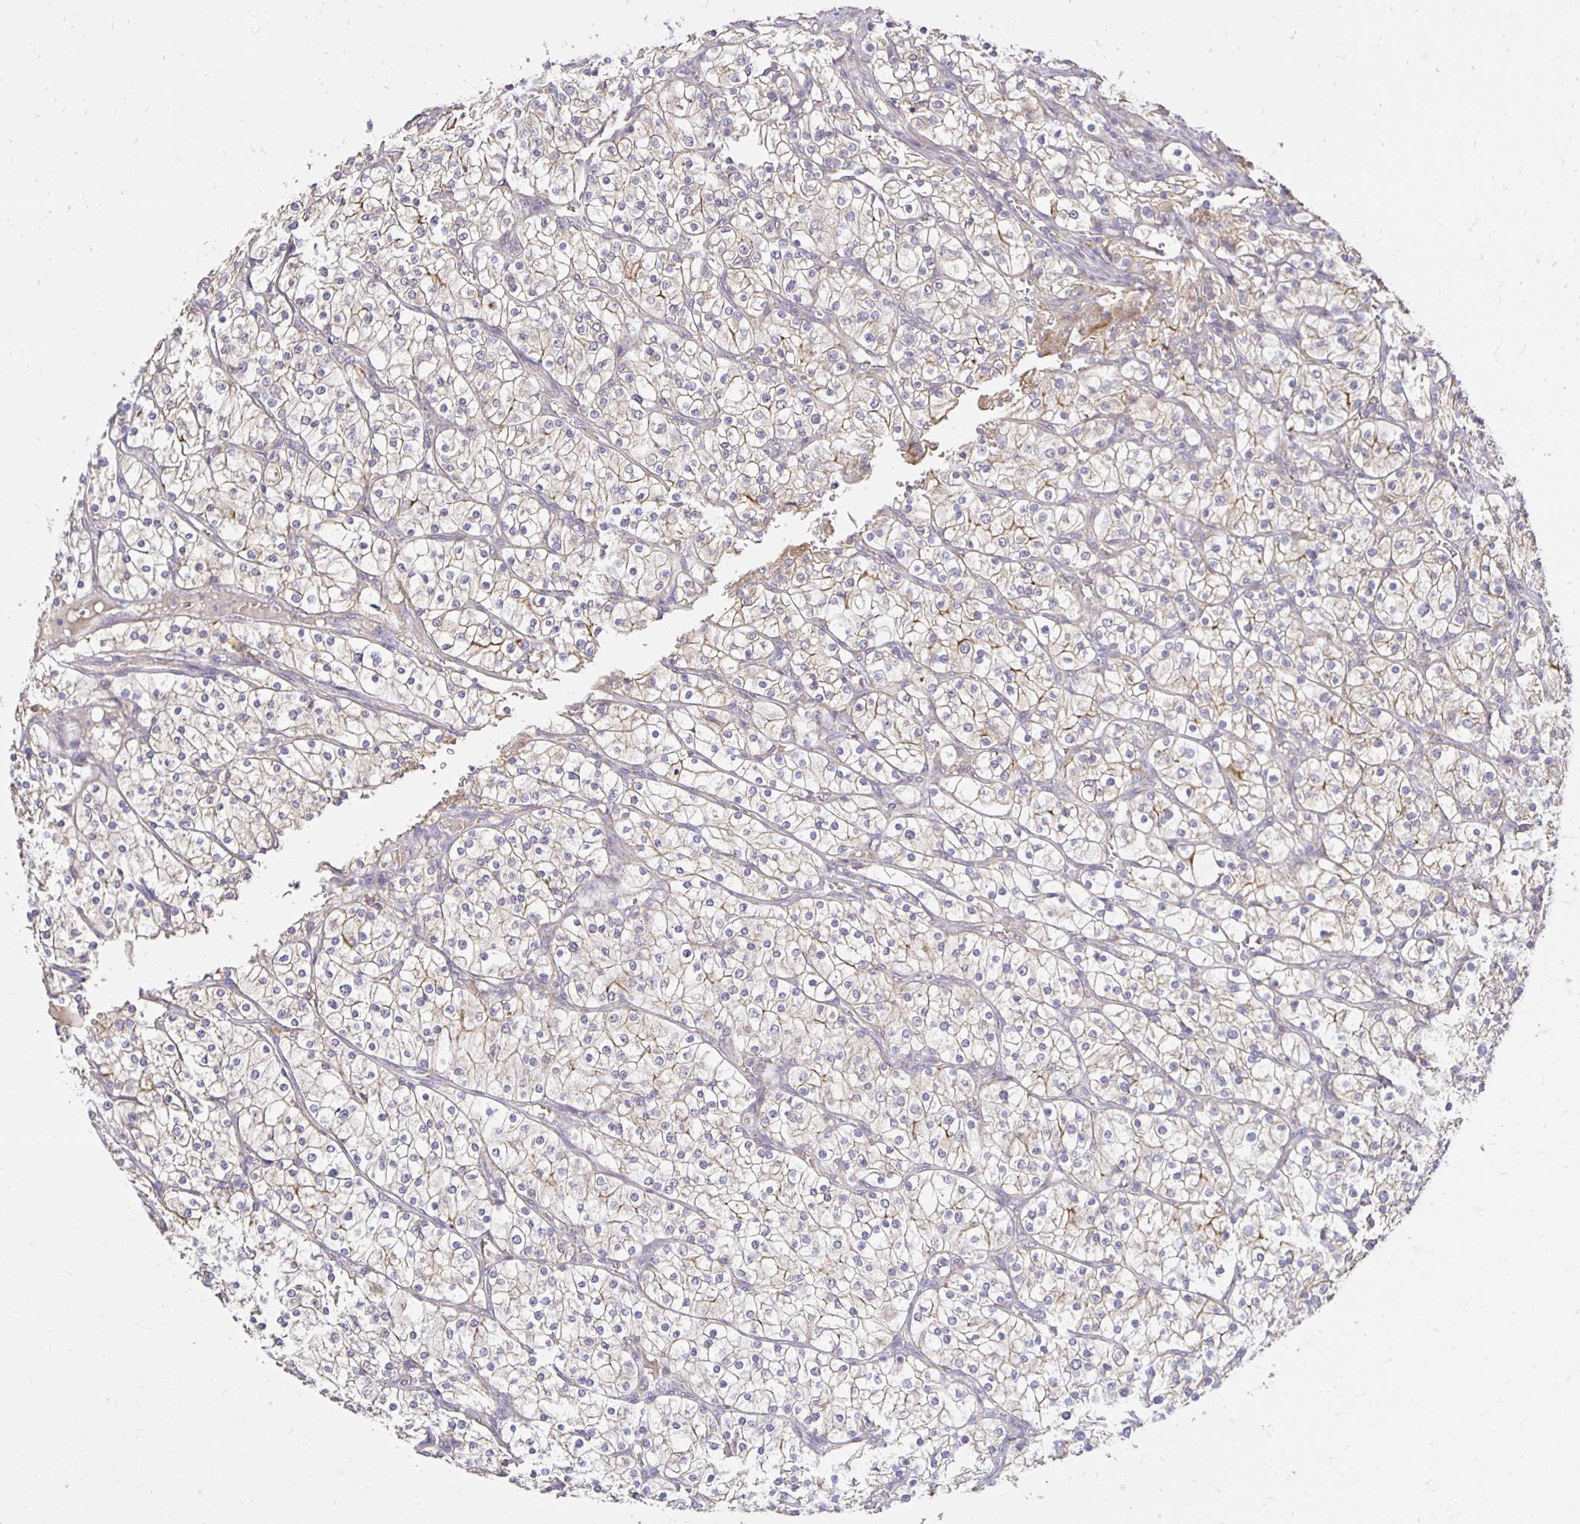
{"staining": {"intensity": "weak", "quantity": "25%-75%", "location": "cytoplasmic/membranous"}, "tissue": "renal cancer", "cell_type": "Tumor cells", "image_type": "cancer", "snomed": [{"axis": "morphology", "description": "Adenocarcinoma, NOS"}, {"axis": "topography", "description": "Kidney"}], "caption": "This micrograph reveals immunohistochemistry (IHC) staining of renal cancer (adenocarcinoma), with low weak cytoplasmic/membranous expression in approximately 25%-75% of tumor cells.", "gene": "PNPLA3", "patient": {"sex": "male", "age": 80}}